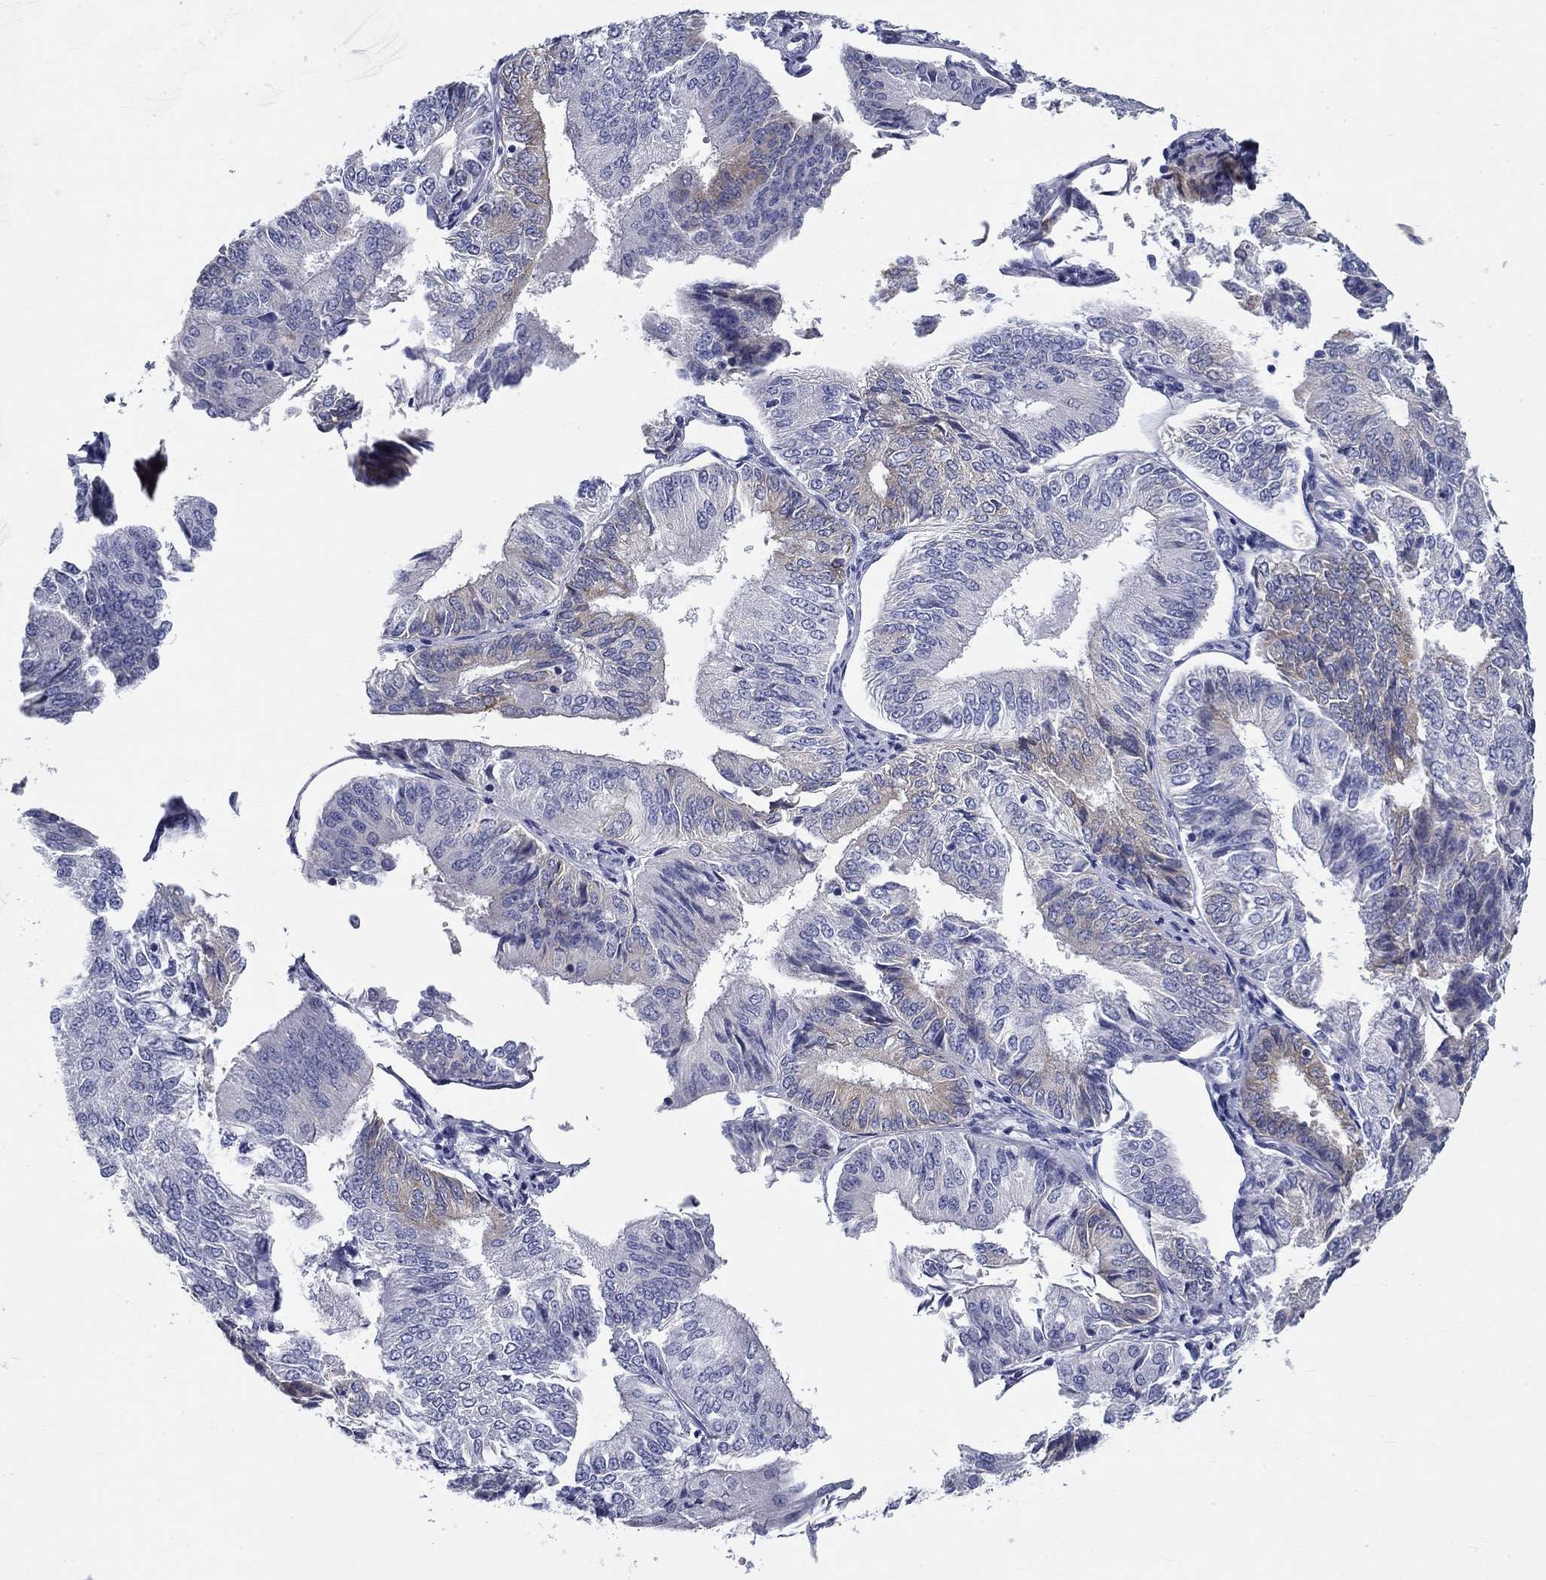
{"staining": {"intensity": "negative", "quantity": "none", "location": "none"}, "tissue": "endometrial cancer", "cell_type": "Tumor cells", "image_type": "cancer", "snomed": [{"axis": "morphology", "description": "Adenocarcinoma, NOS"}, {"axis": "topography", "description": "Endometrium"}], "caption": "Tumor cells show no significant positivity in endometrial cancer (adenocarcinoma).", "gene": "GALNTL5", "patient": {"sex": "female", "age": 58}}